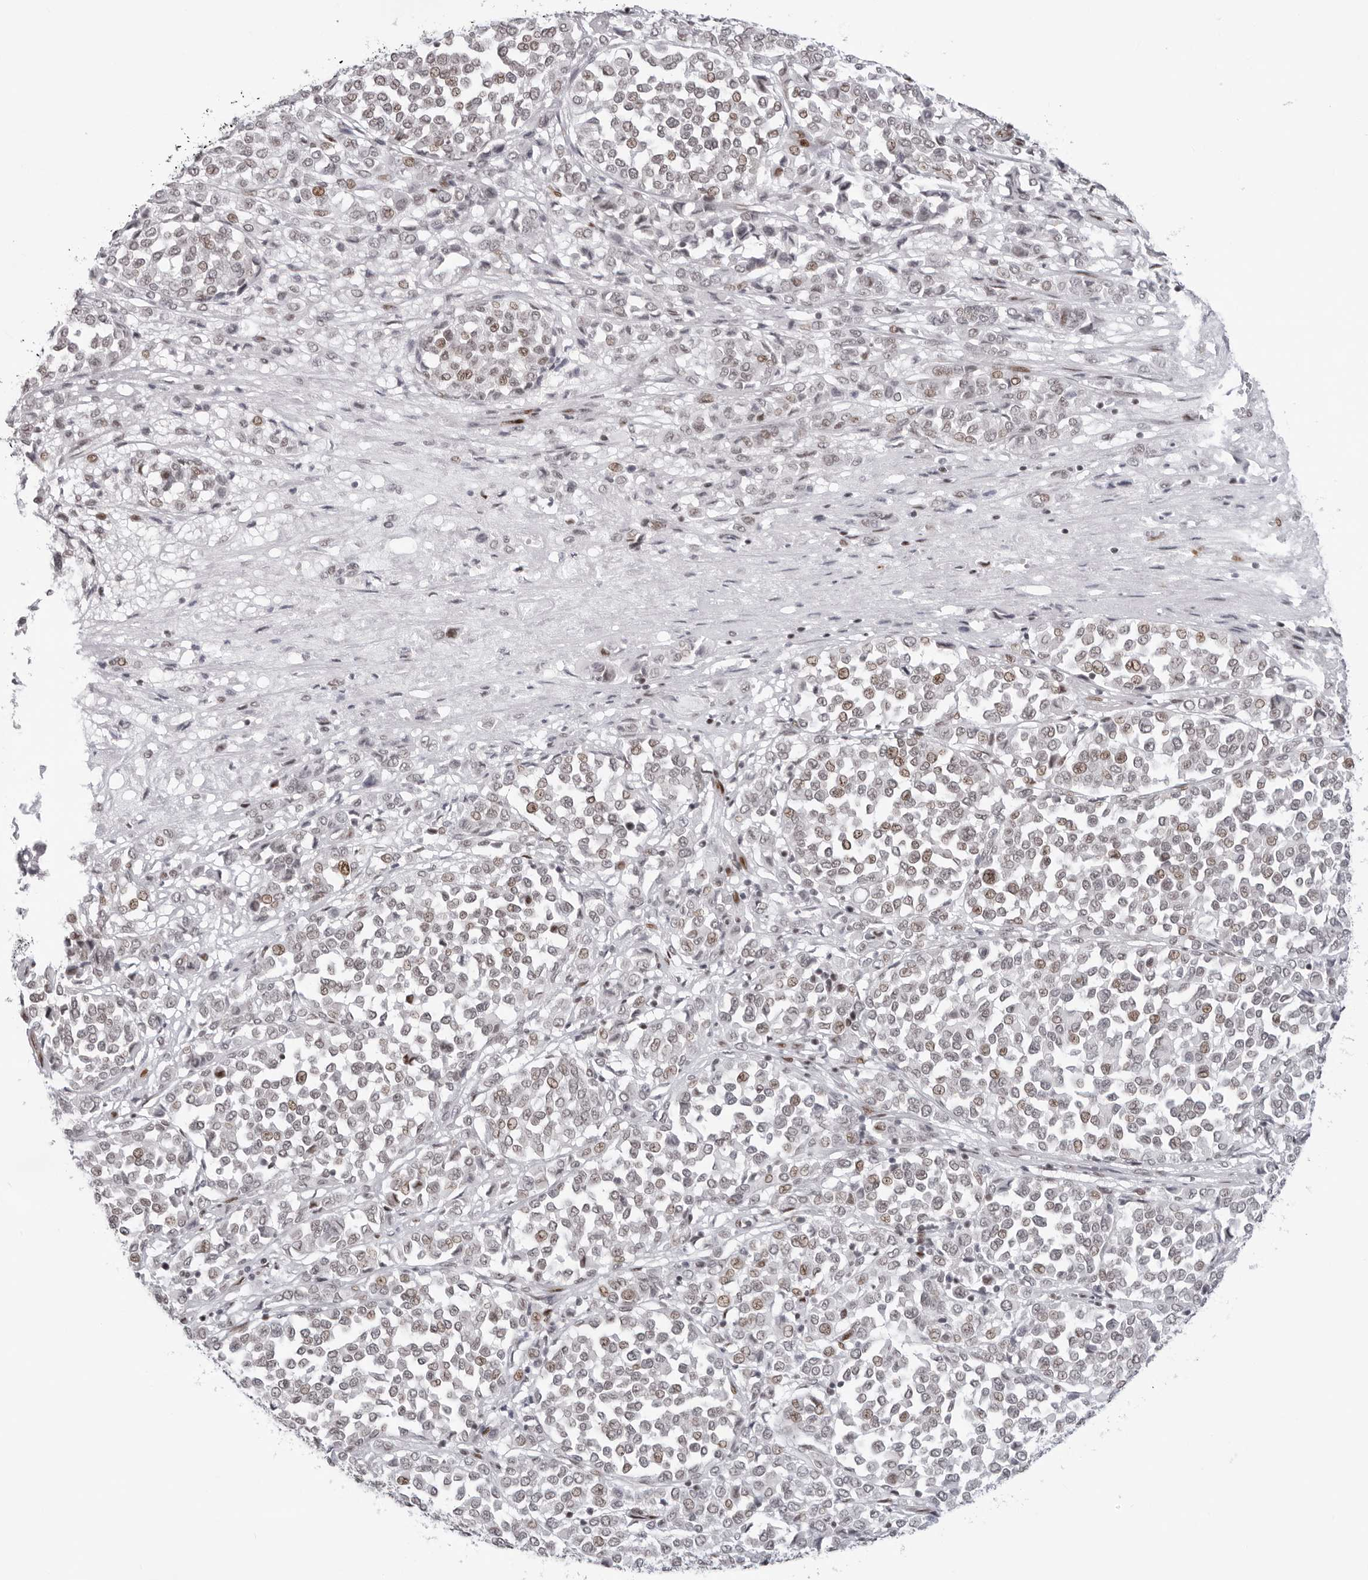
{"staining": {"intensity": "weak", "quantity": ">75%", "location": "nuclear"}, "tissue": "melanoma", "cell_type": "Tumor cells", "image_type": "cancer", "snomed": [{"axis": "morphology", "description": "Malignant melanoma, Metastatic site"}, {"axis": "topography", "description": "Pancreas"}], "caption": "High-power microscopy captured an IHC micrograph of melanoma, revealing weak nuclear positivity in approximately >75% of tumor cells.", "gene": "NTPCR", "patient": {"sex": "female", "age": 30}}